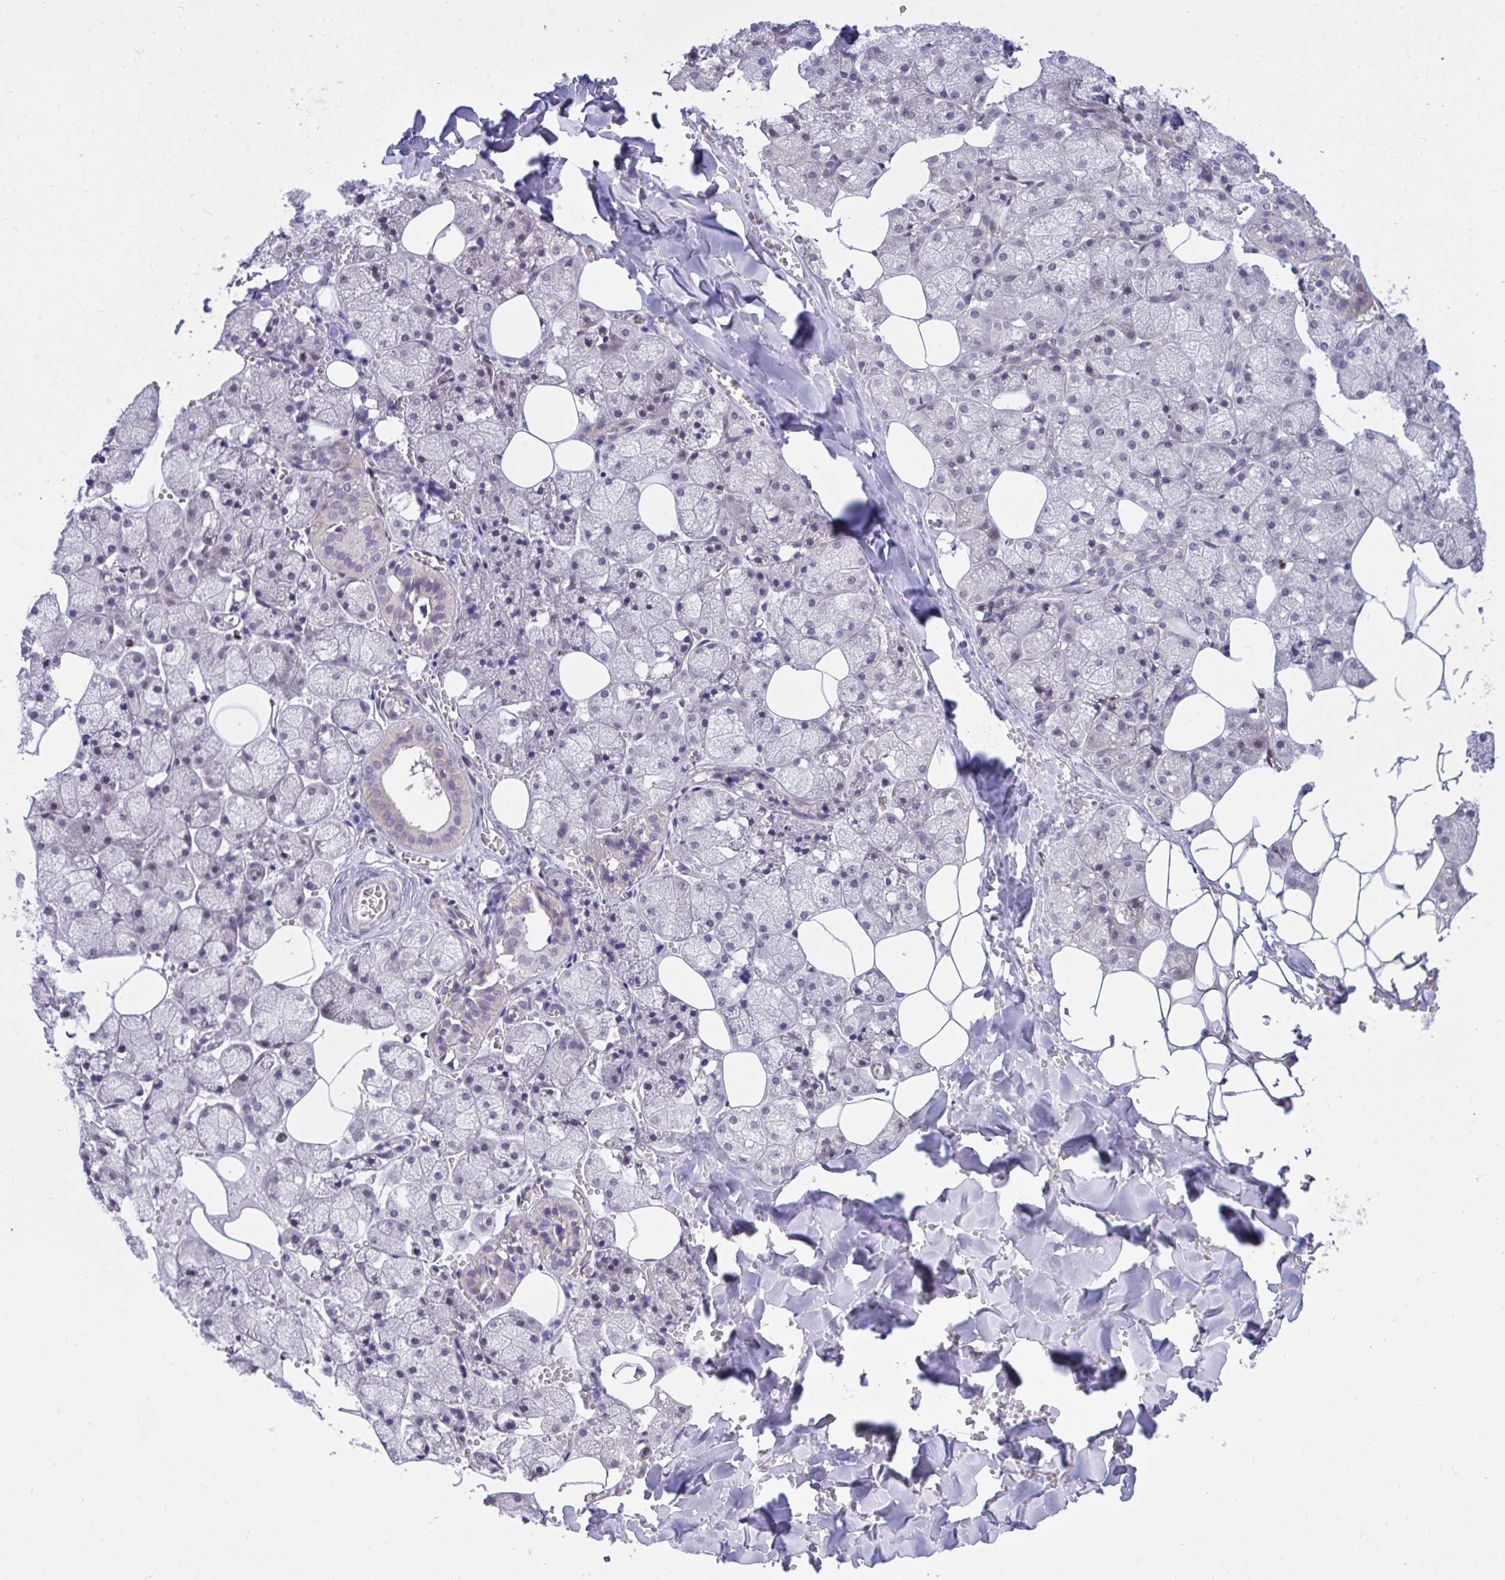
{"staining": {"intensity": "weak", "quantity": "<25%", "location": "cytoplasmic/membranous"}, "tissue": "salivary gland", "cell_type": "Glandular cells", "image_type": "normal", "snomed": [{"axis": "morphology", "description": "Normal tissue, NOS"}, {"axis": "topography", "description": "Salivary gland"}, {"axis": "topography", "description": "Peripheral nerve tissue"}], "caption": "This is an immunohistochemistry (IHC) image of benign human salivary gland. There is no staining in glandular cells.", "gene": "HMBOX1", "patient": {"sex": "male", "age": 38}}